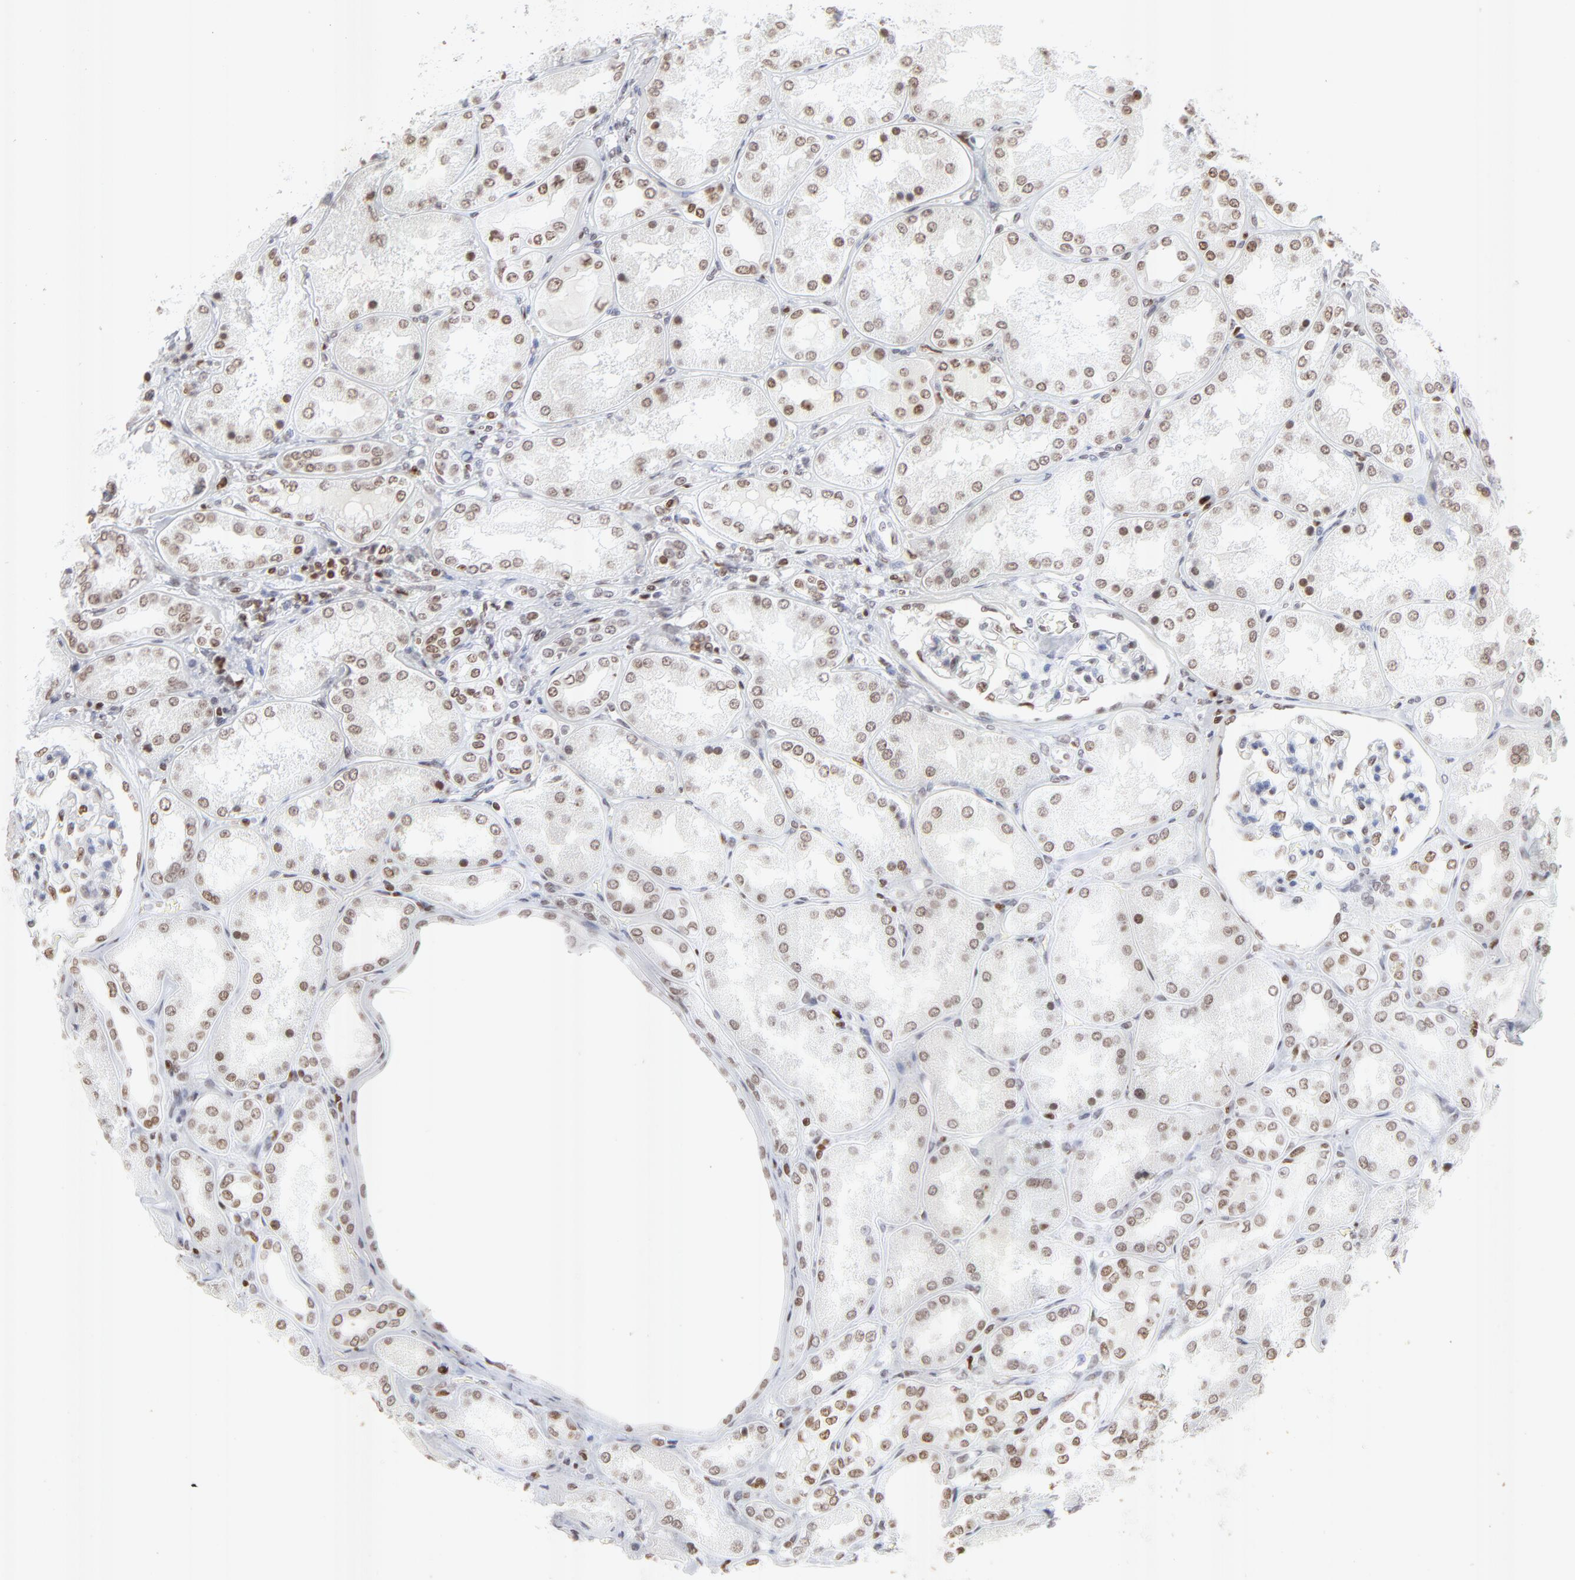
{"staining": {"intensity": "moderate", "quantity": "25%-75%", "location": "nuclear"}, "tissue": "kidney", "cell_type": "Cells in glomeruli", "image_type": "normal", "snomed": [{"axis": "morphology", "description": "Normal tissue, NOS"}, {"axis": "topography", "description": "Kidney"}], "caption": "The photomicrograph shows staining of benign kidney, revealing moderate nuclear protein staining (brown color) within cells in glomeruli. The protein of interest is stained brown, and the nuclei are stained in blue (DAB (3,3'-diaminobenzidine) IHC with brightfield microscopy, high magnification).", "gene": "PARP1", "patient": {"sex": "female", "age": 56}}